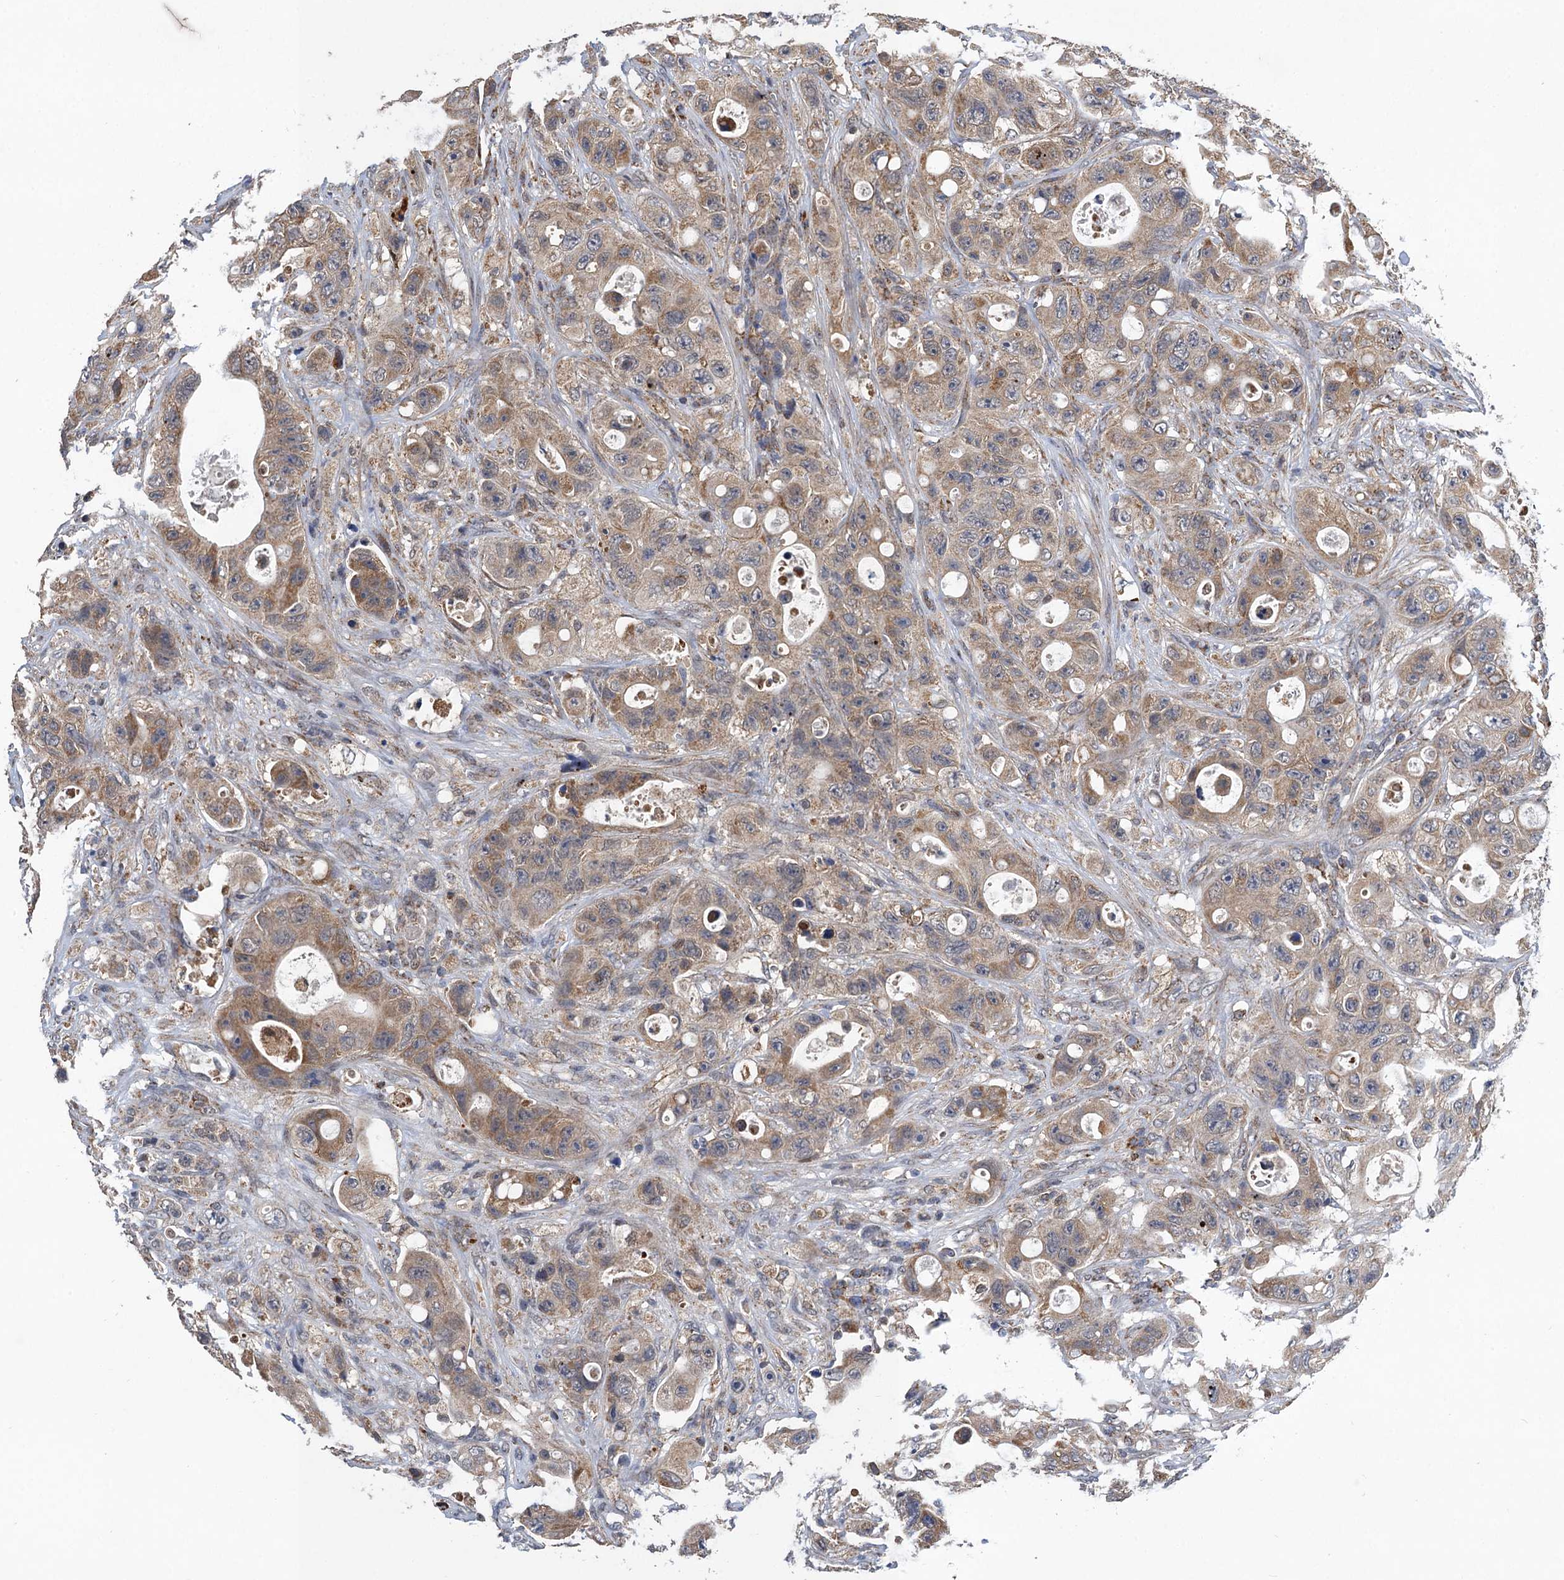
{"staining": {"intensity": "moderate", "quantity": ">75%", "location": "cytoplasmic/membranous"}, "tissue": "colorectal cancer", "cell_type": "Tumor cells", "image_type": "cancer", "snomed": [{"axis": "morphology", "description": "Adenocarcinoma, NOS"}, {"axis": "topography", "description": "Colon"}], "caption": "The immunohistochemical stain shows moderate cytoplasmic/membranous staining in tumor cells of colorectal cancer (adenocarcinoma) tissue.", "gene": "CMPK2", "patient": {"sex": "female", "age": 46}}